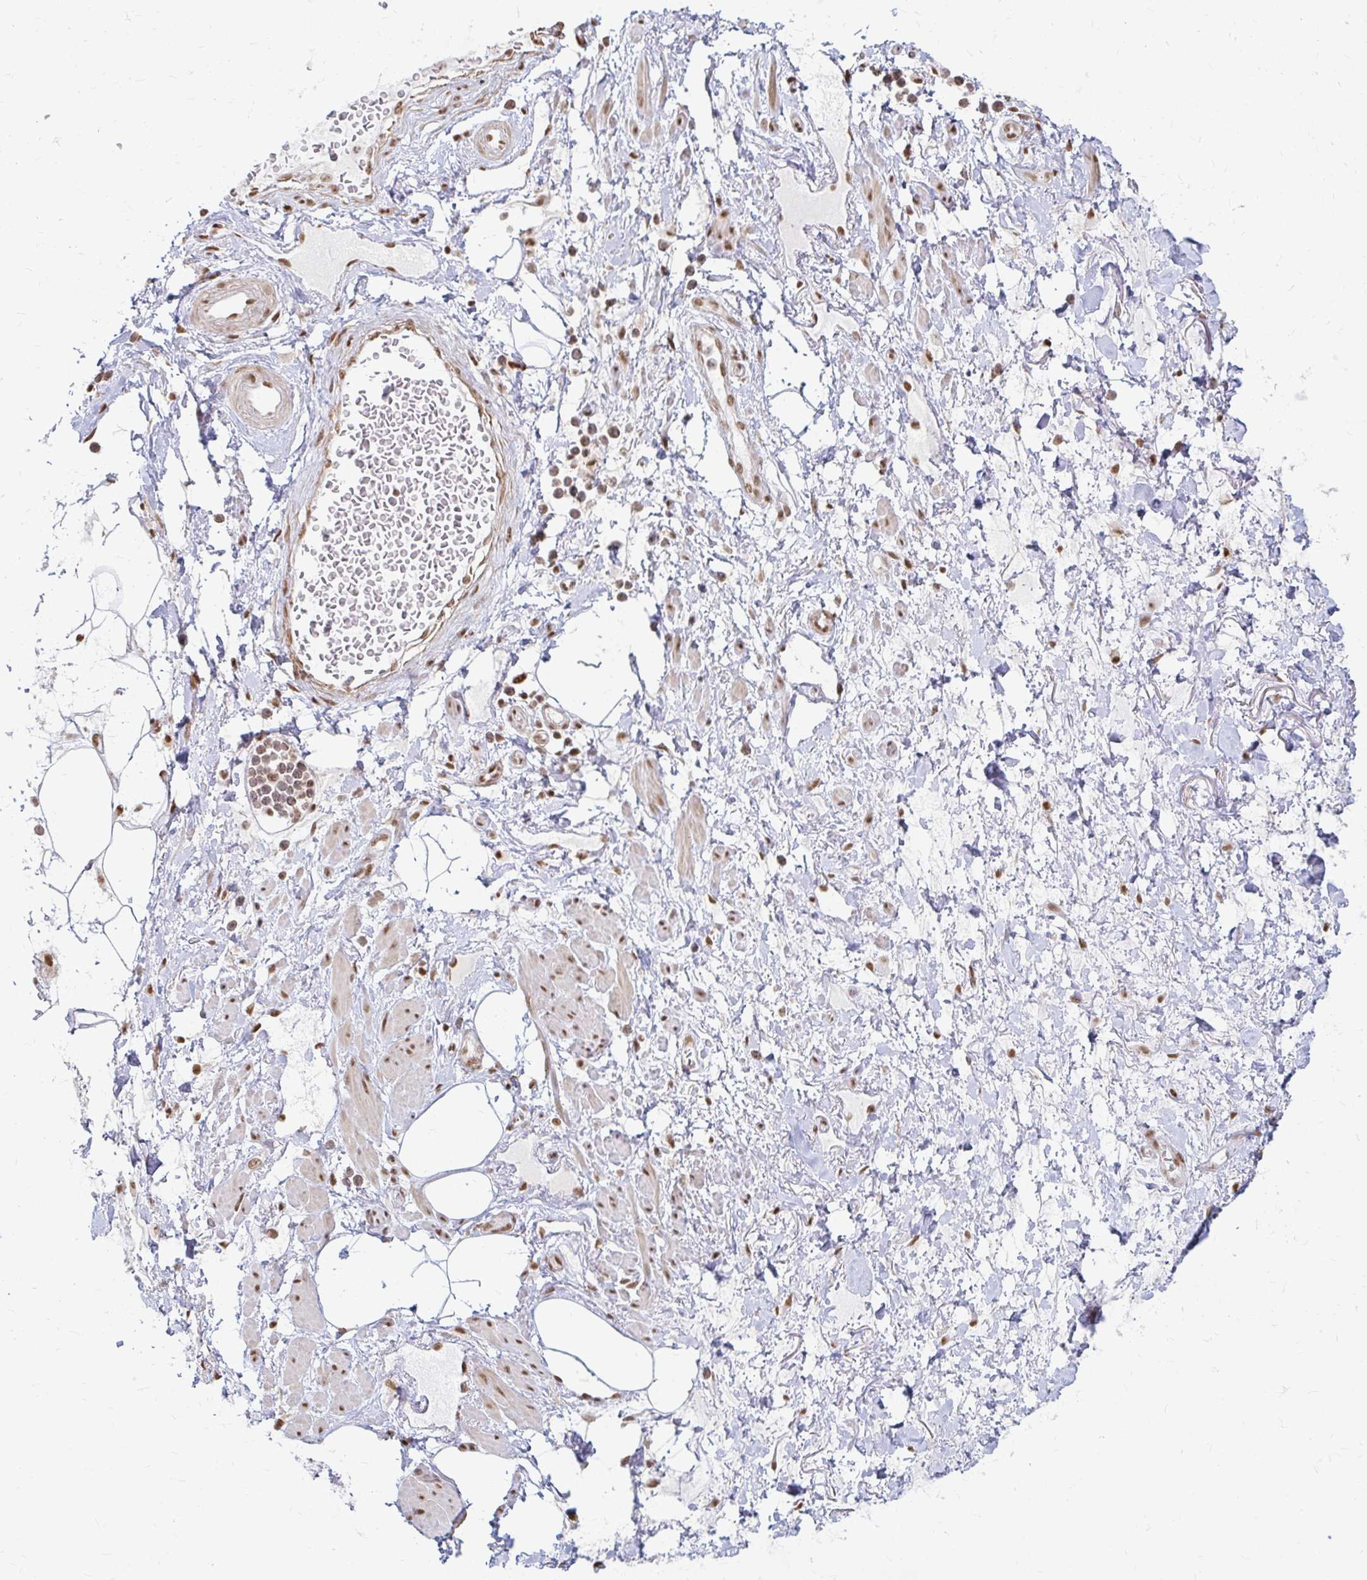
{"staining": {"intensity": "negative", "quantity": "none", "location": "none"}, "tissue": "adipose tissue", "cell_type": "Adipocytes", "image_type": "normal", "snomed": [{"axis": "morphology", "description": "Normal tissue, NOS"}, {"axis": "topography", "description": "Vagina"}, {"axis": "topography", "description": "Peripheral nerve tissue"}], "caption": "IHC histopathology image of benign human adipose tissue stained for a protein (brown), which reveals no expression in adipocytes. The staining was performed using DAB to visualize the protein expression in brown, while the nuclei were stained in blue with hematoxylin (Magnification: 20x).", "gene": "HNRNPU", "patient": {"sex": "female", "age": 71}}